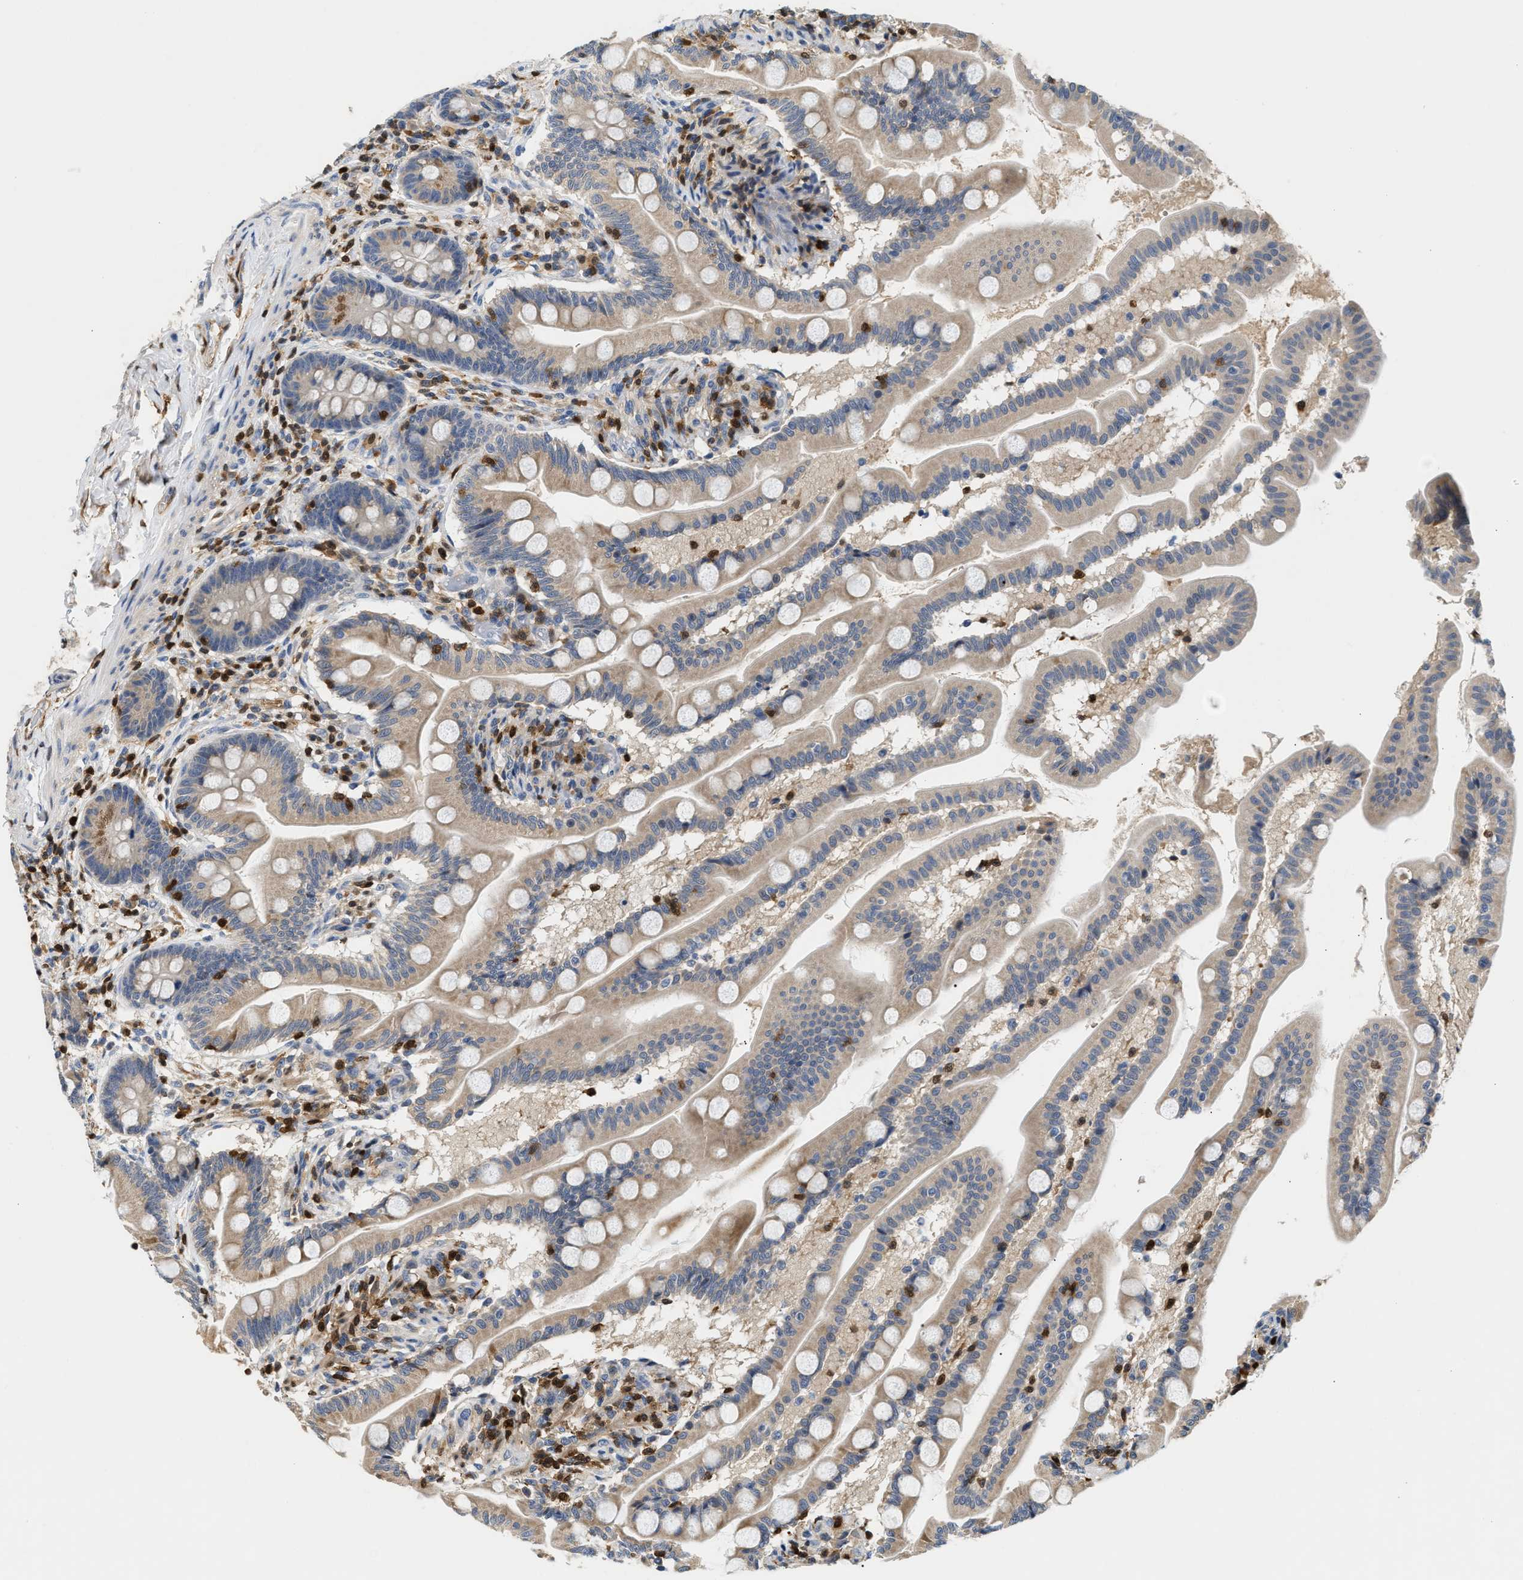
{"staining": {"intensity": "moderate", "quantity": "25%-75%", "location": "cytoplasmic/membranous"}, "tissue": "small intestine", "cell_type": "Glandular cells", "image_type": "normal", "snomed": [{"axis": "morphology", "description": "Normal tissue, NOS"}, {"axis": "topography", "description": "Small intestine"}], "caption": "Protein expression analysis of normal small intestine shows moderate cytoplasmic/membranous expression in about 25%-75% of glandular cells.", "gene": "SLIT2", "patient": {"sex": "female", "age": 56}}